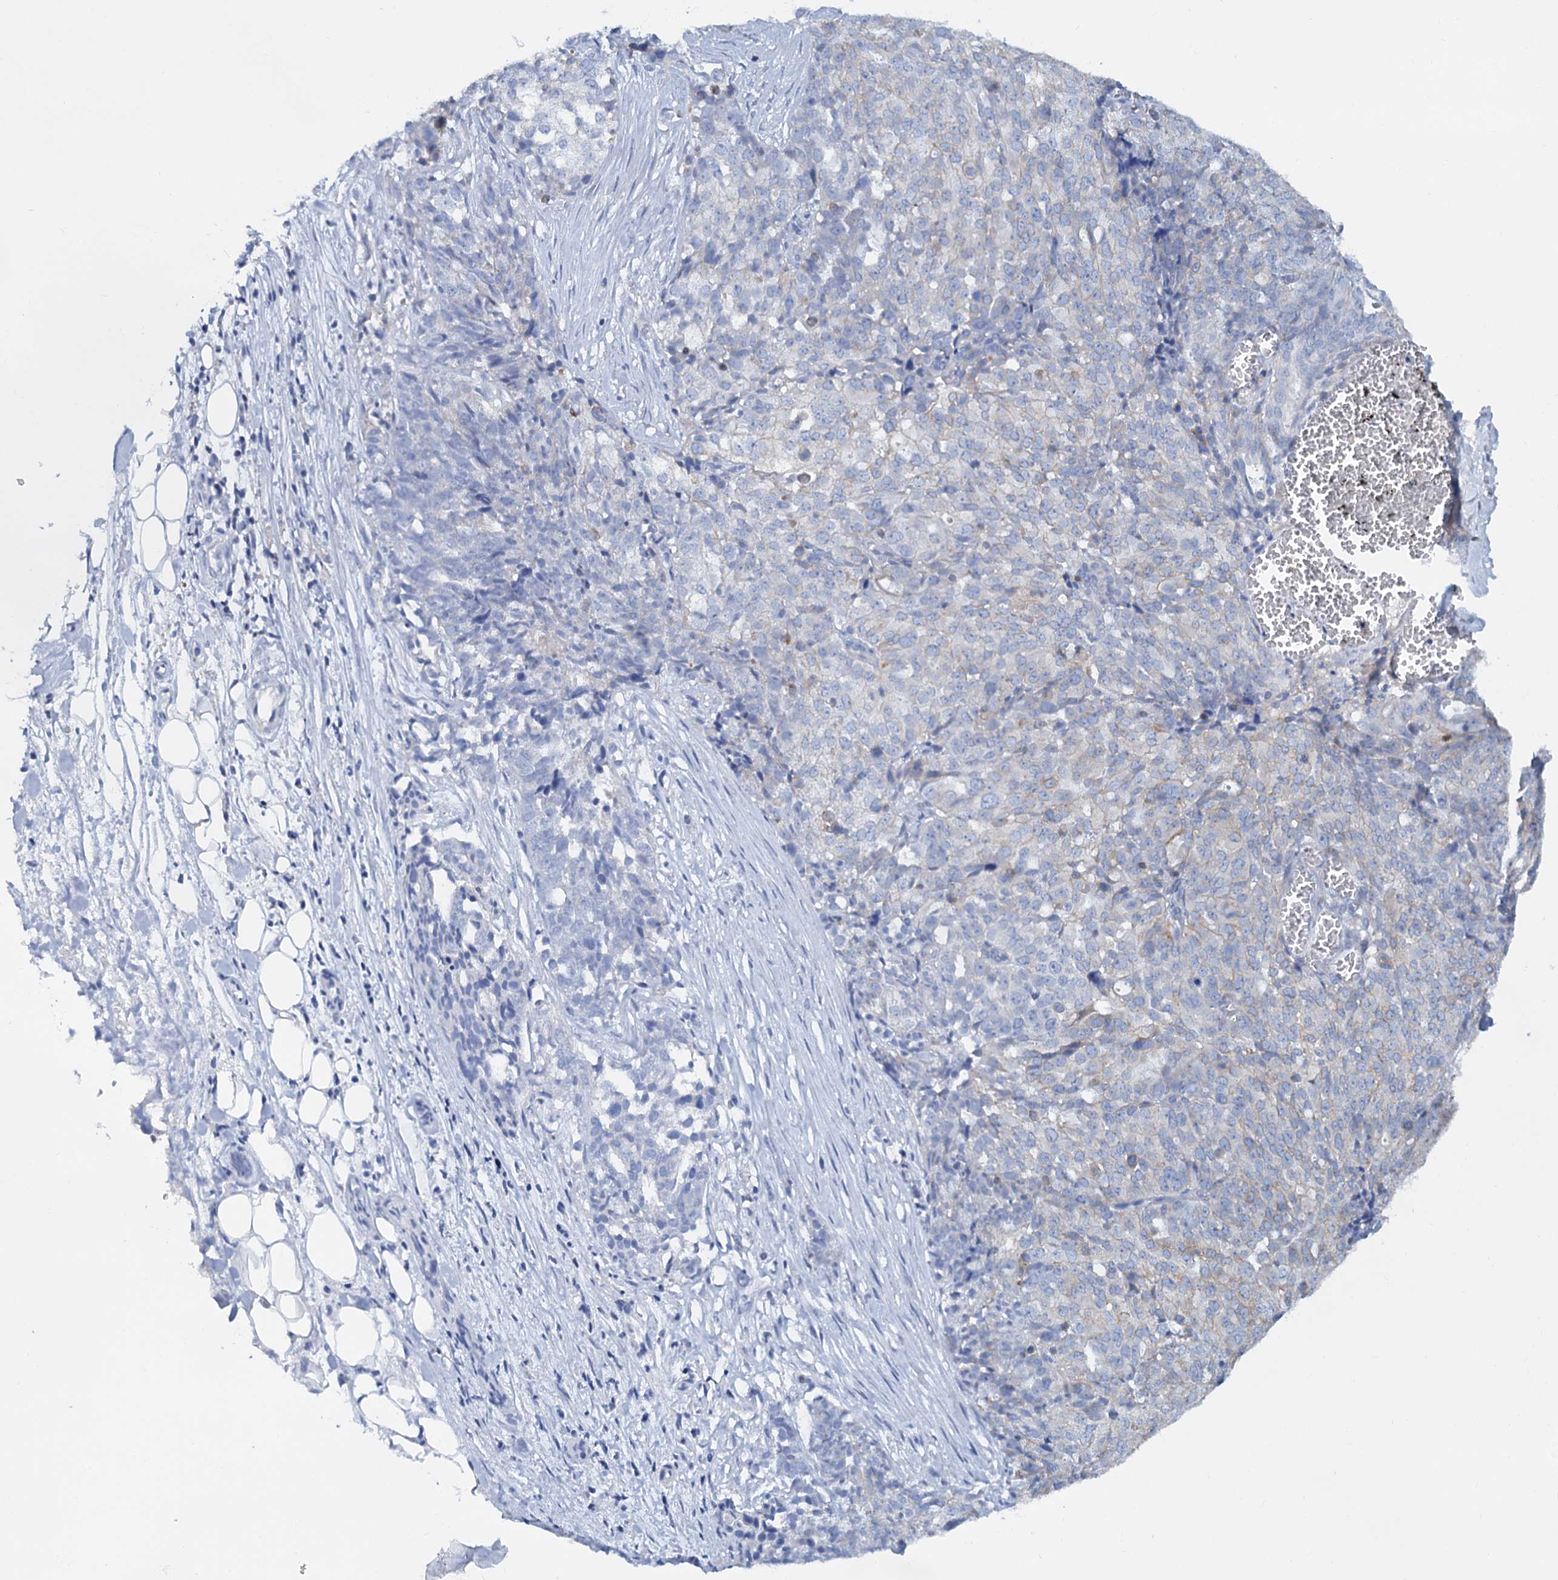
{"staining": {"intensity": "negative", "quantity": "none", "location": "none"}, "tissue": "ovarian cancer", "cell_type": "Tumor cells", "image_type": "cancer", "snomed": [{"axis": "morphology", "description": "Cystadenocarcinoma, serous, NOS"}, {"axis": "topography", "description": "Soft tissue"}, {"axis": "topography", "description": "Ovary"}], "caption": "Micrograph shows no significant protein expression in tumor cells of ovarian cancer. The staining is performed using DAB (3,3'-diaminobenzidine) brown chromogen with nuclei counter-stained in using hematoxylin.", "gene": "LRCH4", "patient": {"sex": "female", "age": 57}}